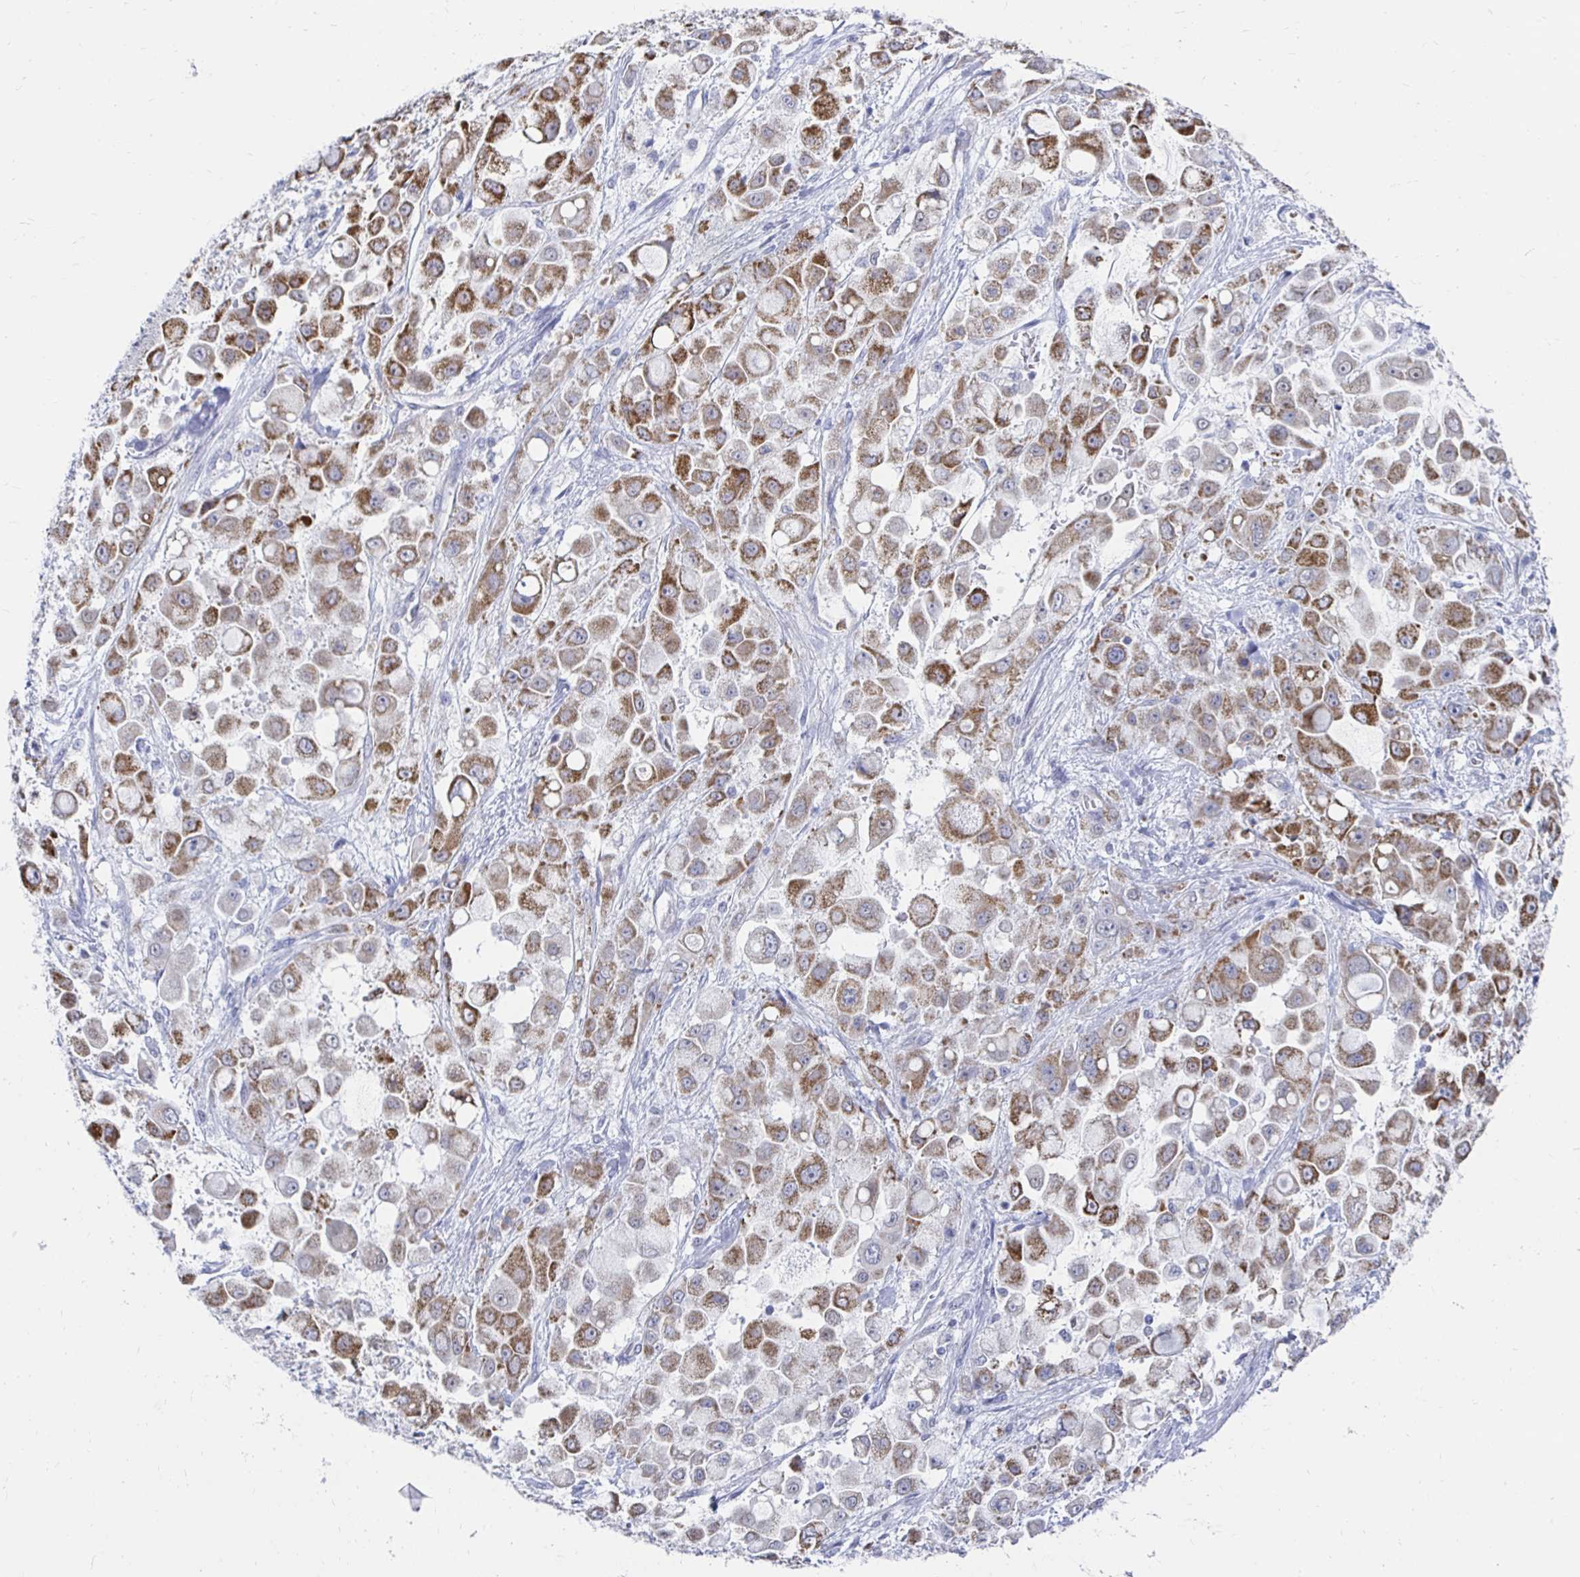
{"staining": {"intensity": "moderate", "quantity": ">75%", "location": "cytoplasmic/membranous"}, "tissue": "stomach cancer", "cell_type": "Tumor cells", "image_type": "cancer", "snomed": [{"axis": "morphology", "description": "Adenocarcinoma, NOS"}, {"axis": "topography", "description": "Stomach"}], "caption": "DAB (3,3'-diaminobenzidine) immunohistochemical staining of stomach cancer displays moderate cytoplasmic/membranous protein positivity in about >75% of tumor cells. (IHC, brightfield microscopy, high magnification).", "gene": "NOCT", "patient": {"sex": "female", "age": 76}}